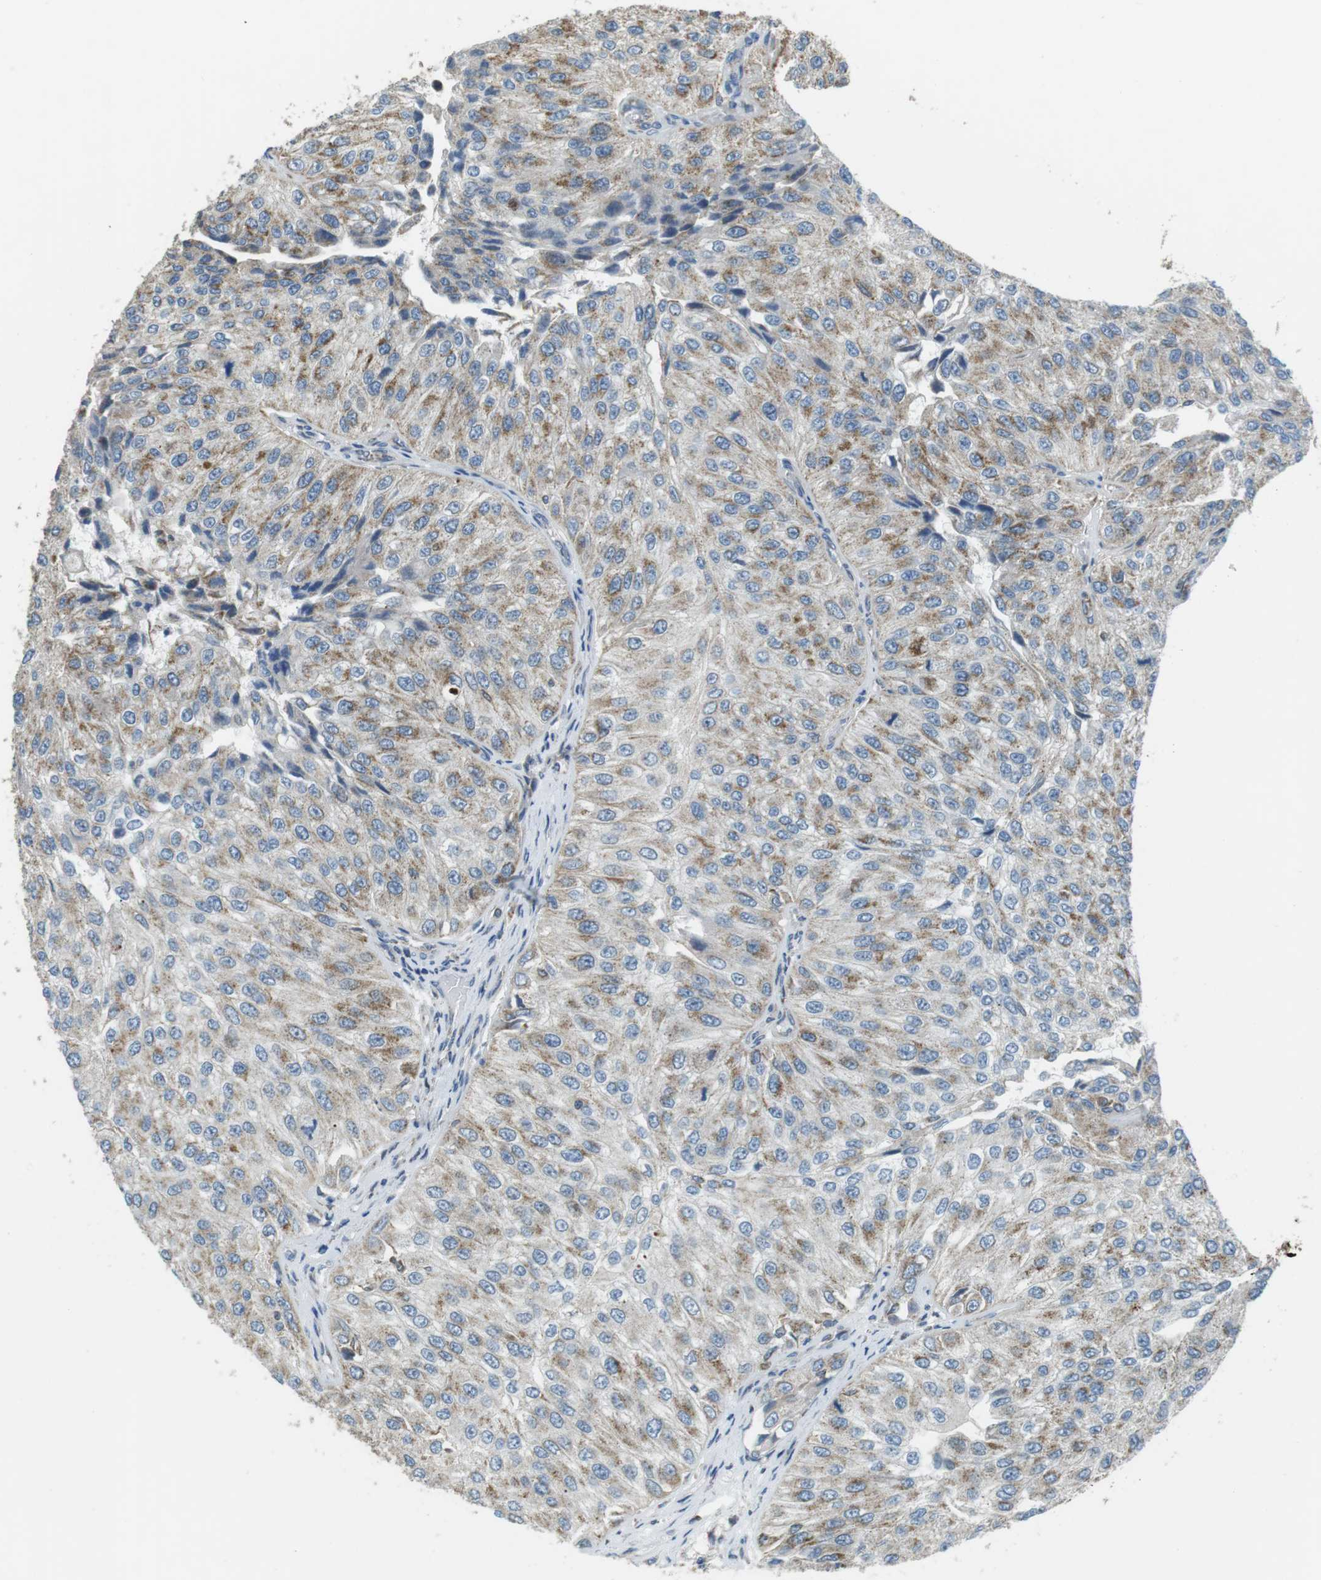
{"staining": {"intensity": "moderate", "quantity": "25%-75%", "location": "cytoplasmic/membranous"}, "tissue": "urothelial cancer", "cell_type": "Tumor cells", "image_type": "cancer", "snomed": [{"axis": "morphology", "description": "Urothelial carcinoma, High grade"}, {"axis": "topography", "description": "Kidney"}, {"axis": "topography", "description": "Urinary bladder"}], "caption": "A brown stain shows moderate cytoplasmic/membranous expression of a protein in human high-grade urothelial carcinoma tumor cells.", "gene": "BACE1", "patient": {"sex": "male", "age": 77}}